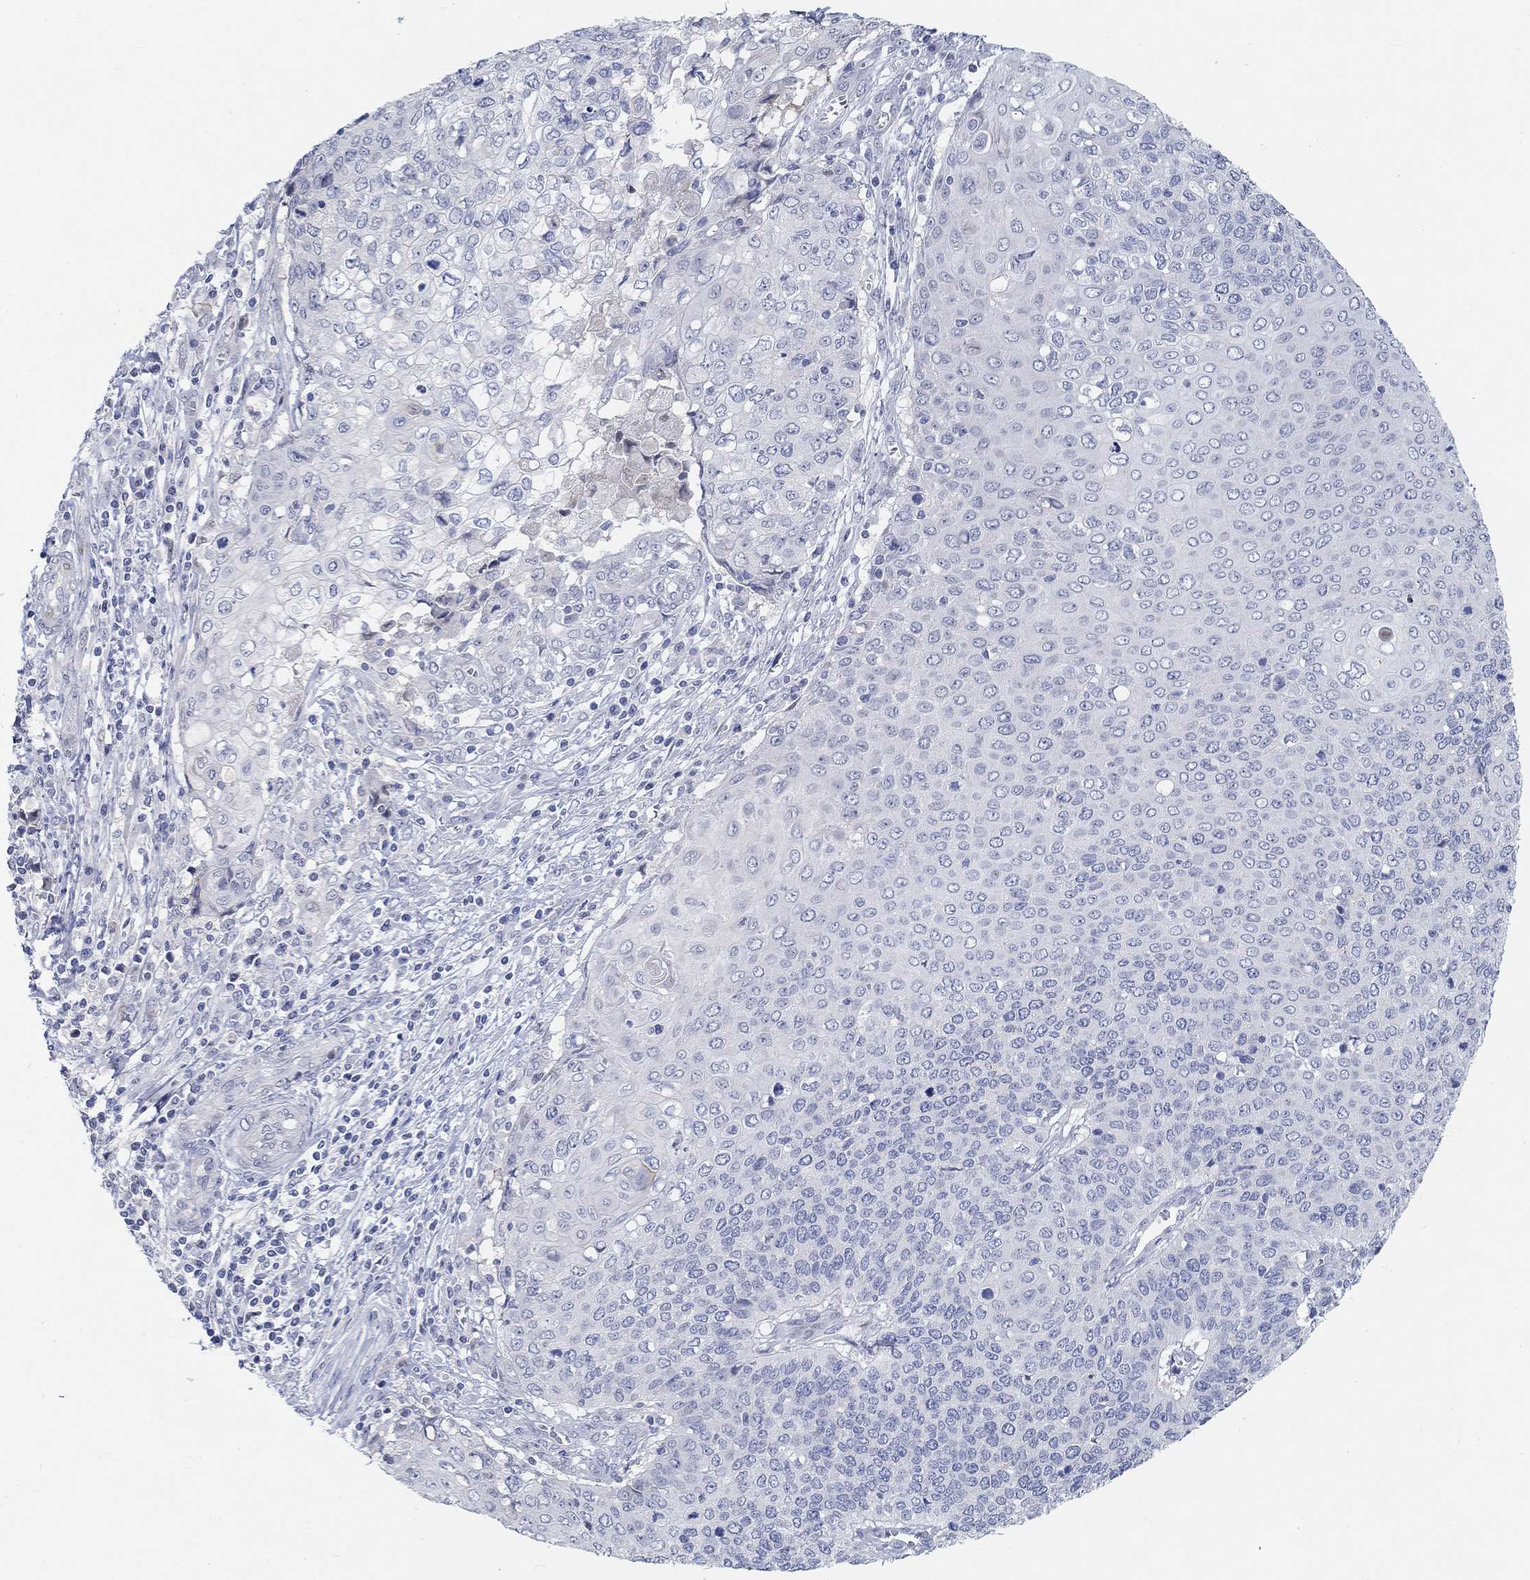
{"staining": {"intensity": "negative", "quantity": "none", "location": "none"}, "tissue": "cervical cancer", "cell_type": "Tumor cells", "image_type": "cancer", "snomed": [{"axis": "morphology", "description": "Squamous cell carcinoma, NOS"}, {"axis": "topography", "description": "Cervix"}], "caption": "DAB immunohistochemical staining of cervical squamous cell carcinoma demonstrates no significant staining in tumor cells. Brightfield microscopy of immunohistochemistry stained with DAB (3,3'-diaminobenzidine) (brown) and hematoxylin (blue), captured at high magnification.", "gene": "SNTG2", "patient": {"sex": "female", "age": 39}}